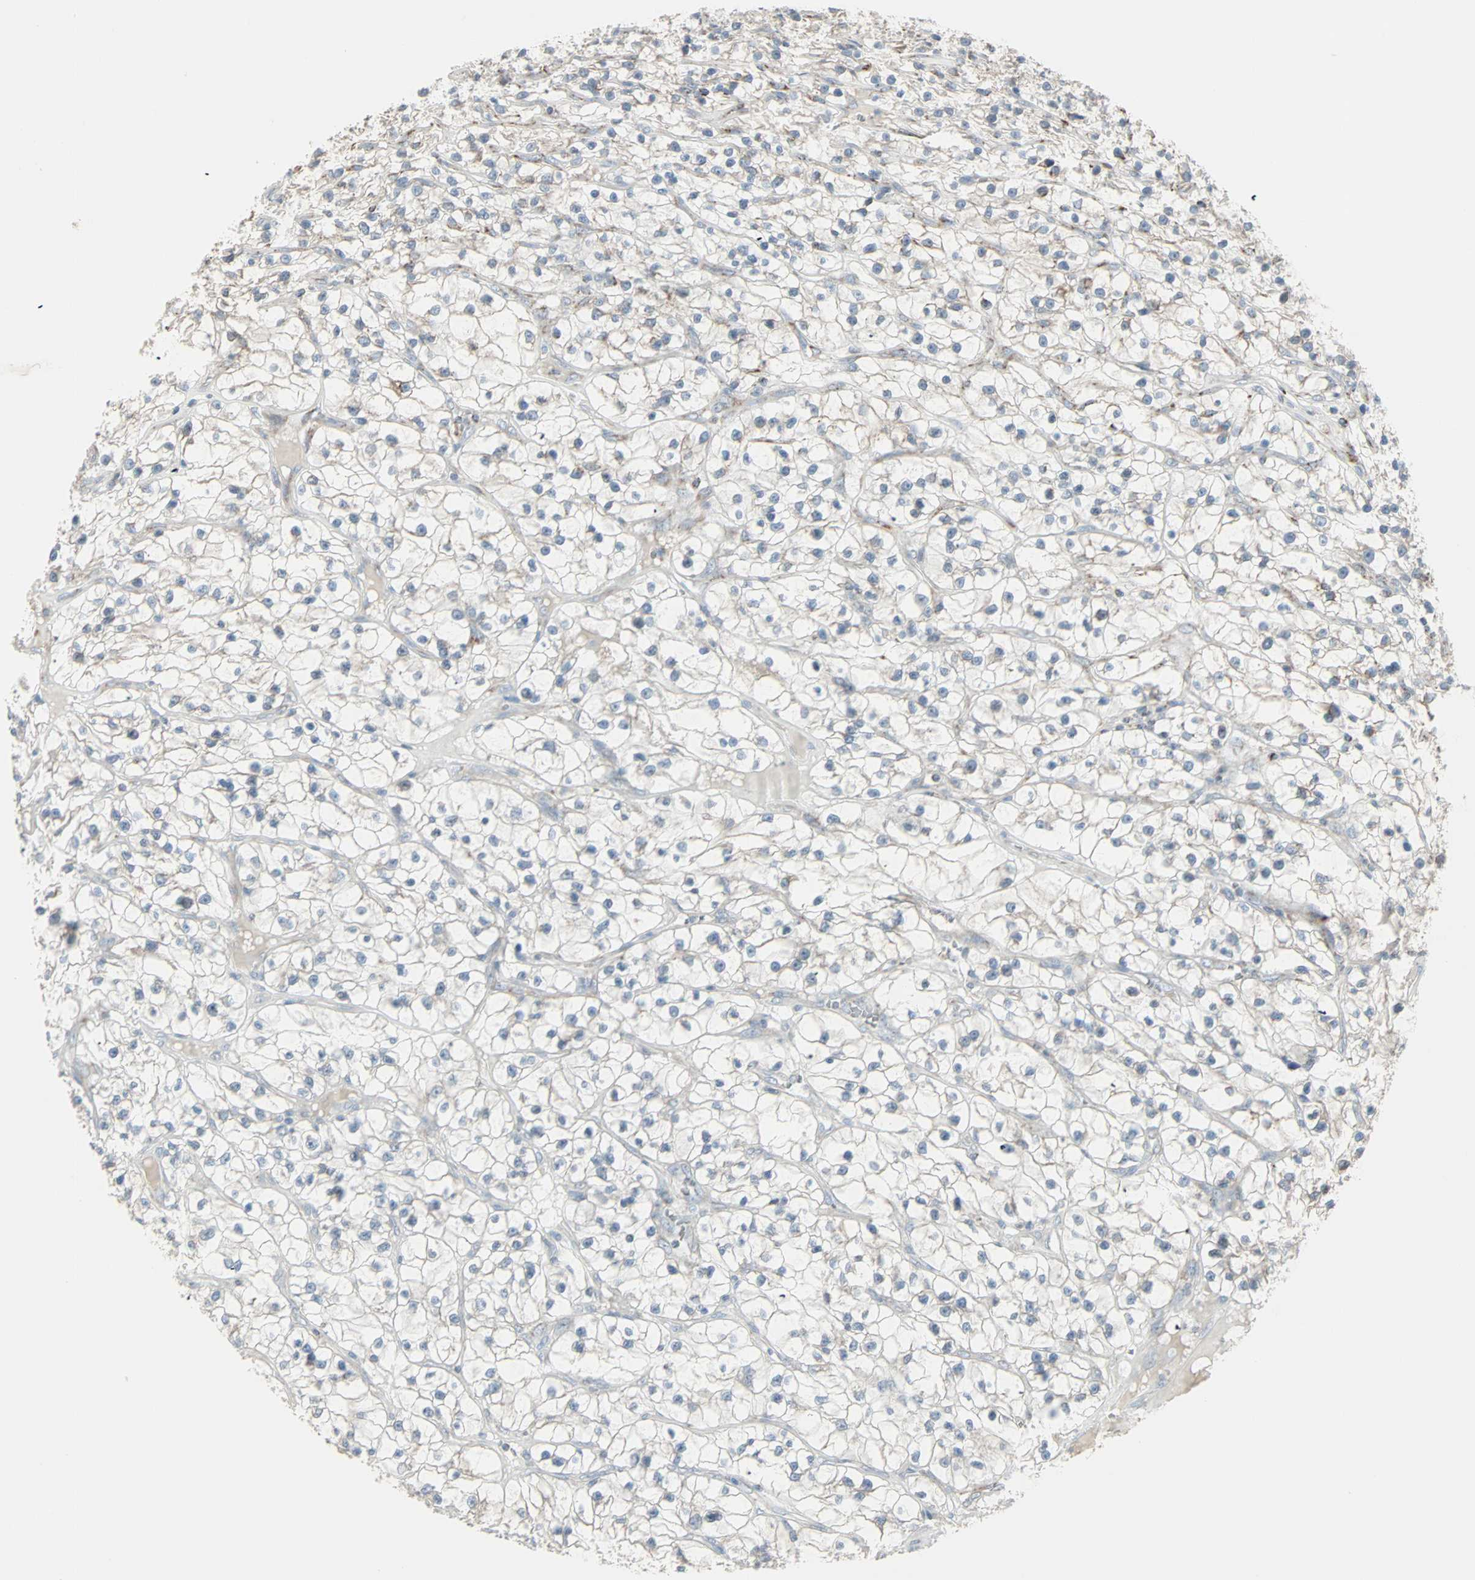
{"staining": {"intensity": "weak", "quantity": "25%-75%", "location": "cytoplasmic/membranous"}, "tissue": "renal cancer", "cell_type": "Tumor cells", "image_type": "cancer", "snomed": [{"axis": "morphology", "description": "Adenocarcinoma, NOS"}, {"axis": "topography", "description": "Kidney"}], "caption": "Adenocarcinoma (renal) stained with DAB immunohistochemistry (IHC) demonstrates low levels of weak cytoplasmic/membranous positivity in approximately 25%-75% of tumor cells. (brown staining indicates protein expression, while blue staining denotes nuclei).", "gene": "IDH2", "patient": {"sex": "female", "age": 57}}